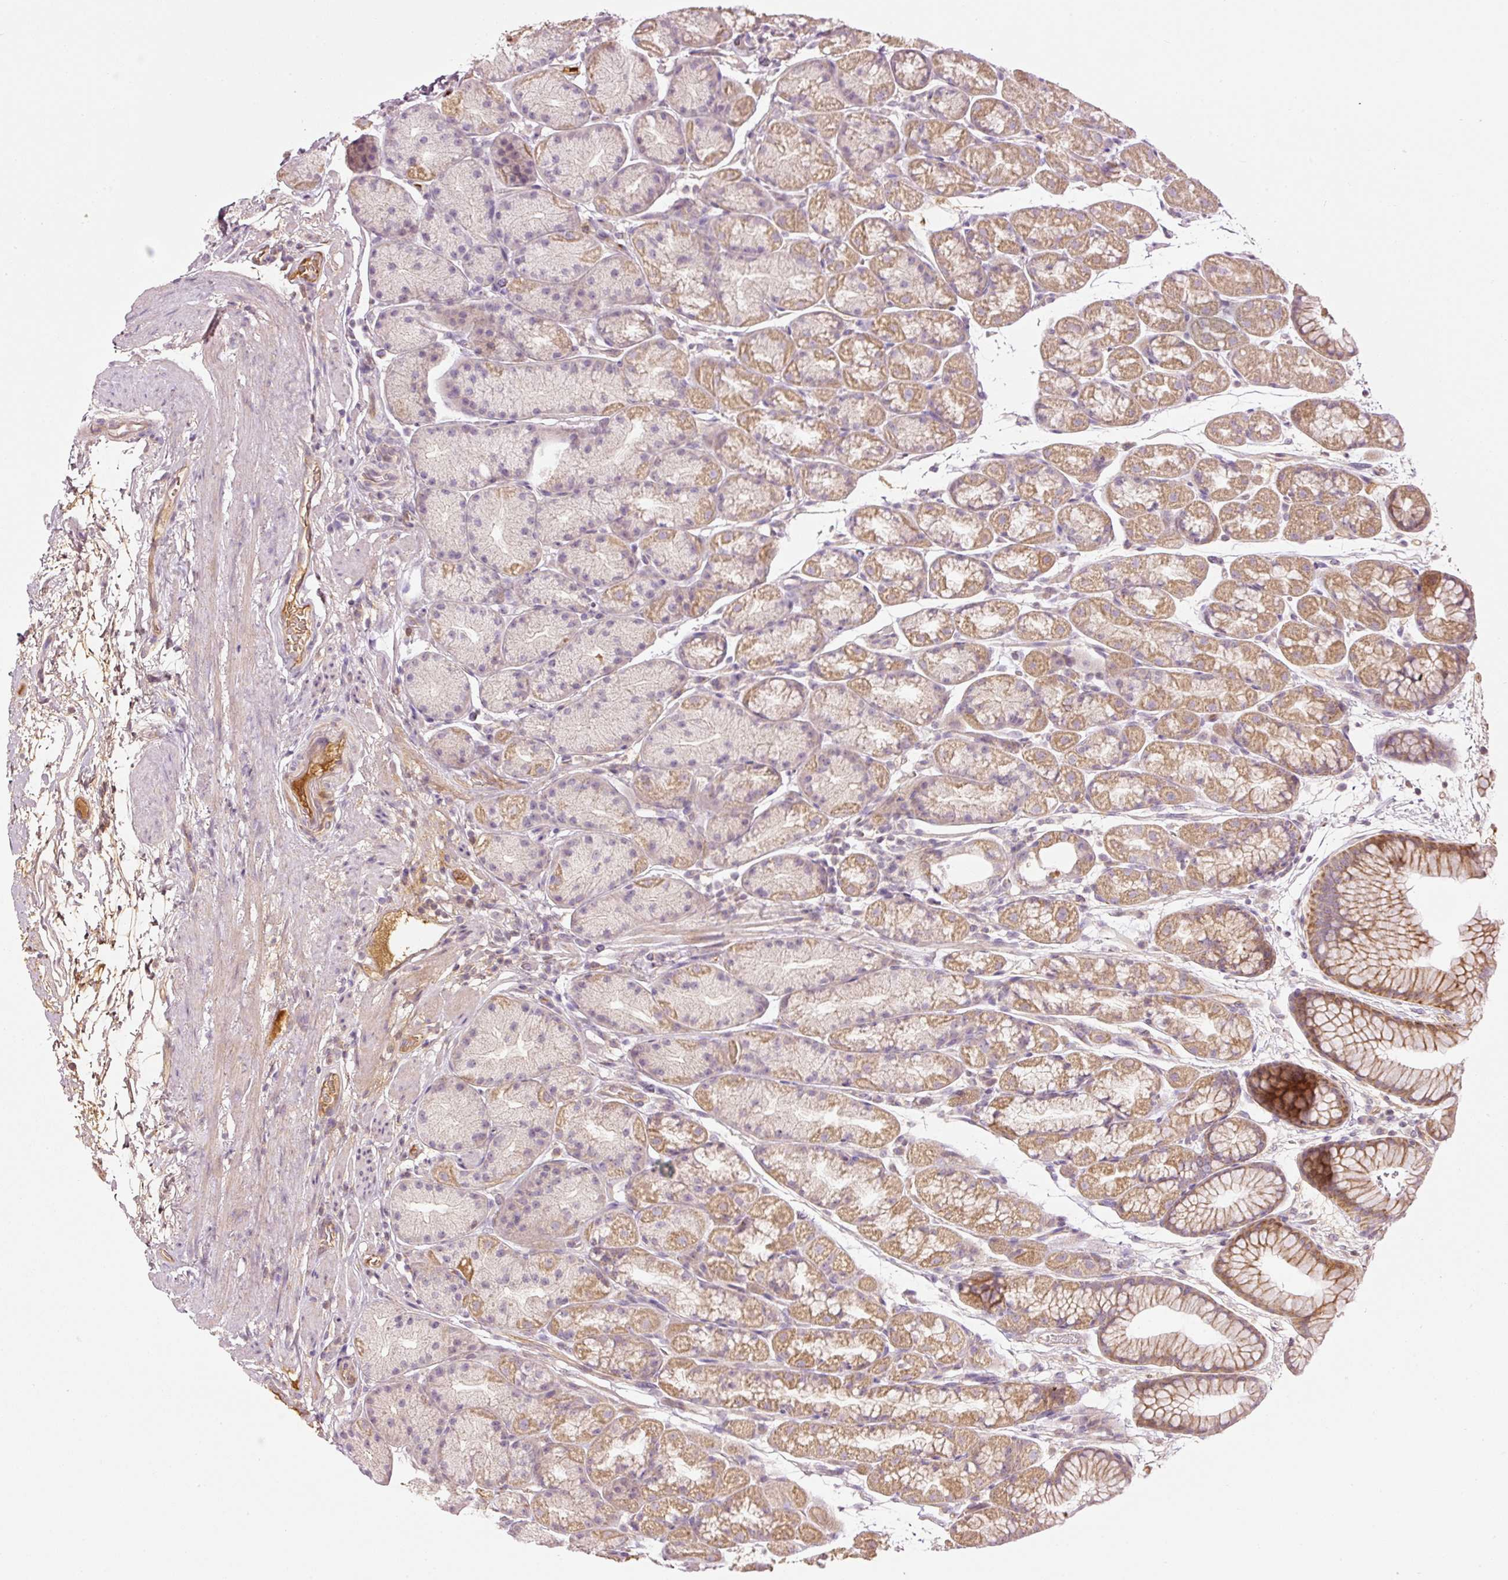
{"staining": {"intensity": "moderate", "quantity": "25%-75%", "location": "cytoplasmic/membranous"}, "tissue": "stomach", "cell_type": "Glandular cells", "image_type": "normal", "snomed": [{"axis": "morphology", "description": "Normal tissue, NOS"}, {"axis": "topography", "description": "Stomach, lower"}], "caption": "A photomicrograph of human stomach stained for a protein displays moderate cytoplasmic/membranous brown staining in glandular cells. Immunohistochemistry stains the protein of interest in brown and the nuclei are stained blue.", "gene": "SERPING1", "patient": {"sex": "male", "age": 67}}